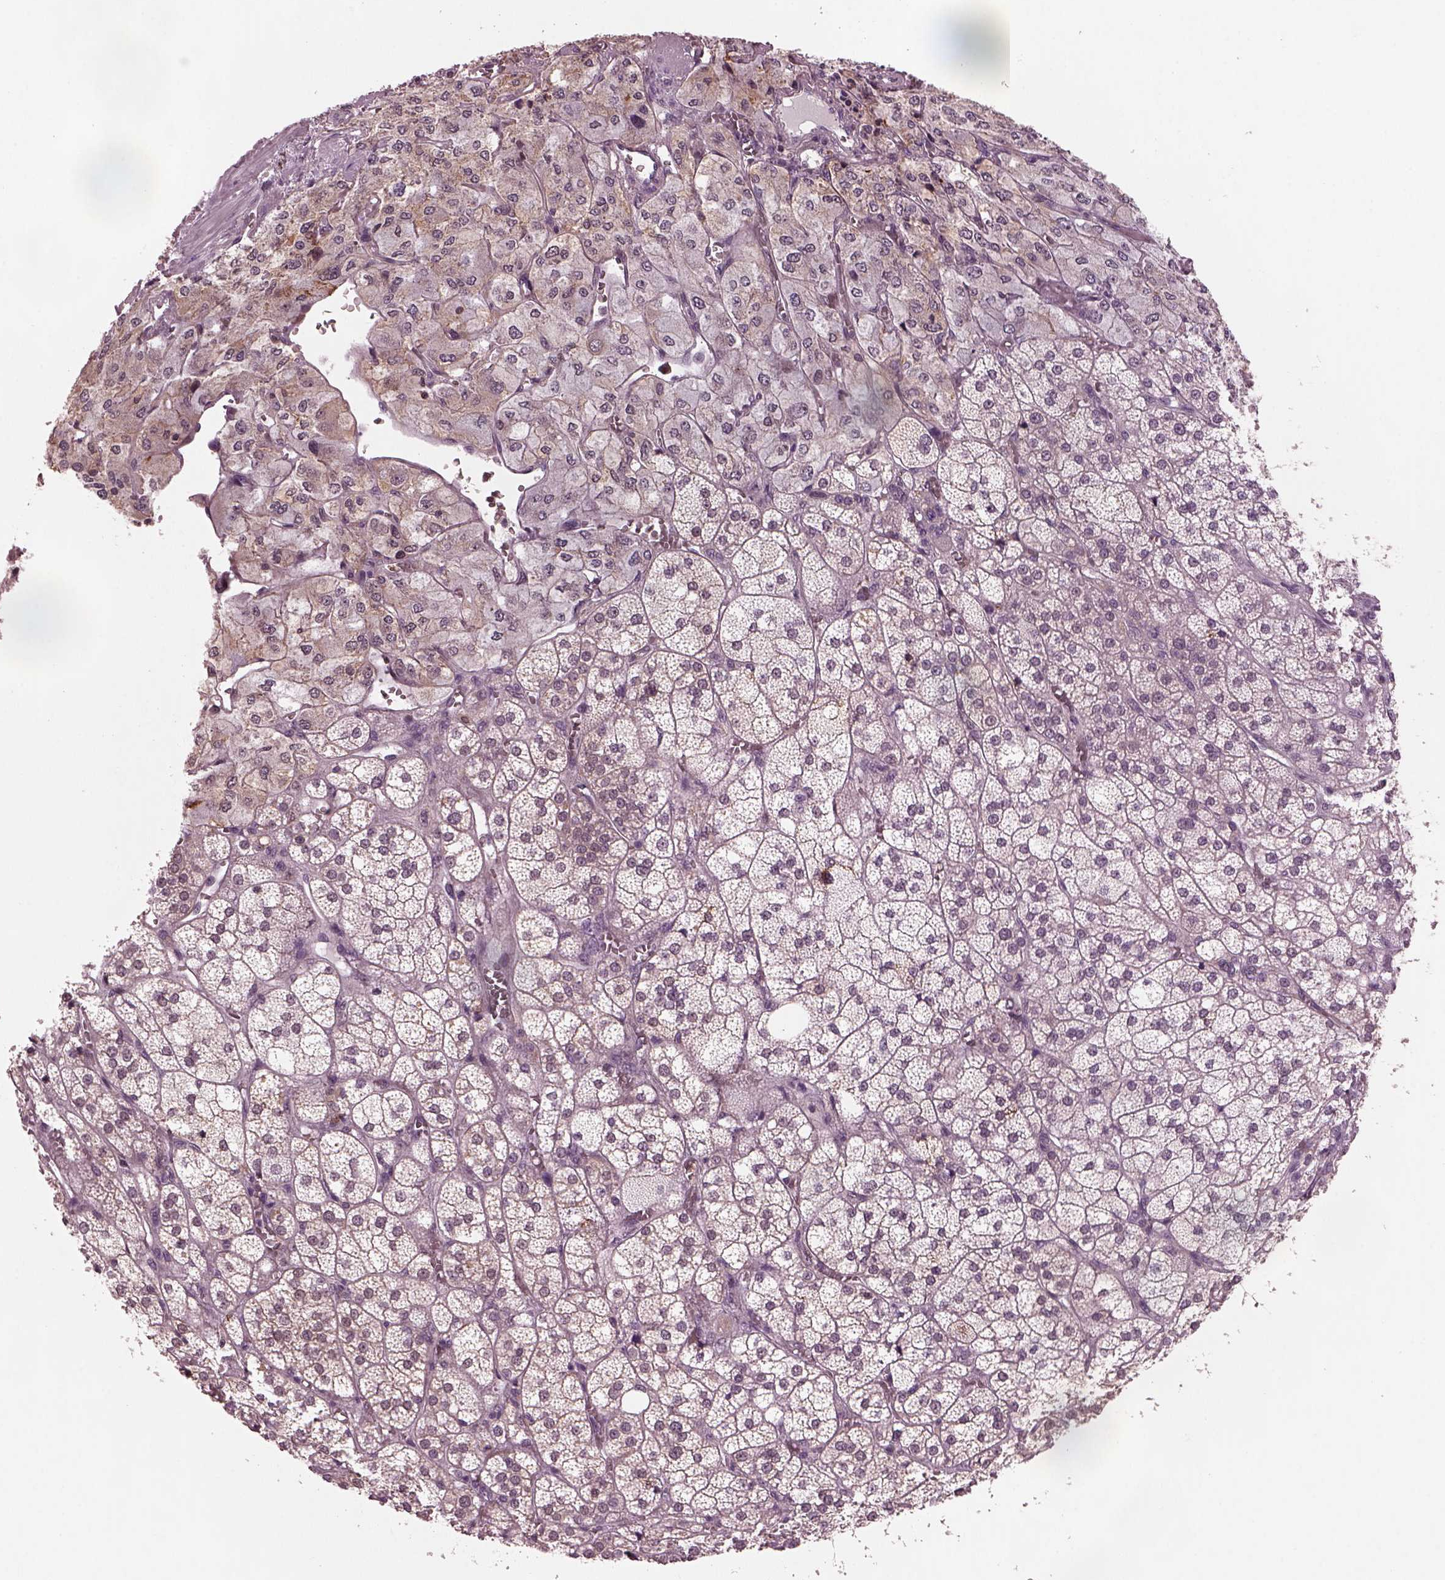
{"staining": {"intensity": "moderate", "quantity": "25%-75%", "location": "cytoplasmic/membranous,nuclear"}, "tissue": "adrenal gland", "cell_type": "Glandular cells", "image_type": "normal", "snomed": [{"axis": "morphology", "description": "Normal tissue, NOS"}, {"axis": "topography", "description": "Adrenal gland"}], "caption": "Glandular cells display medium levels of moderate cytoplasmic/membranous,nuclear positivity in about 25%-75% of cells in benign adrenal gland.", "gene": "SRI", "patient": {"sex": "female", "age": 60}}